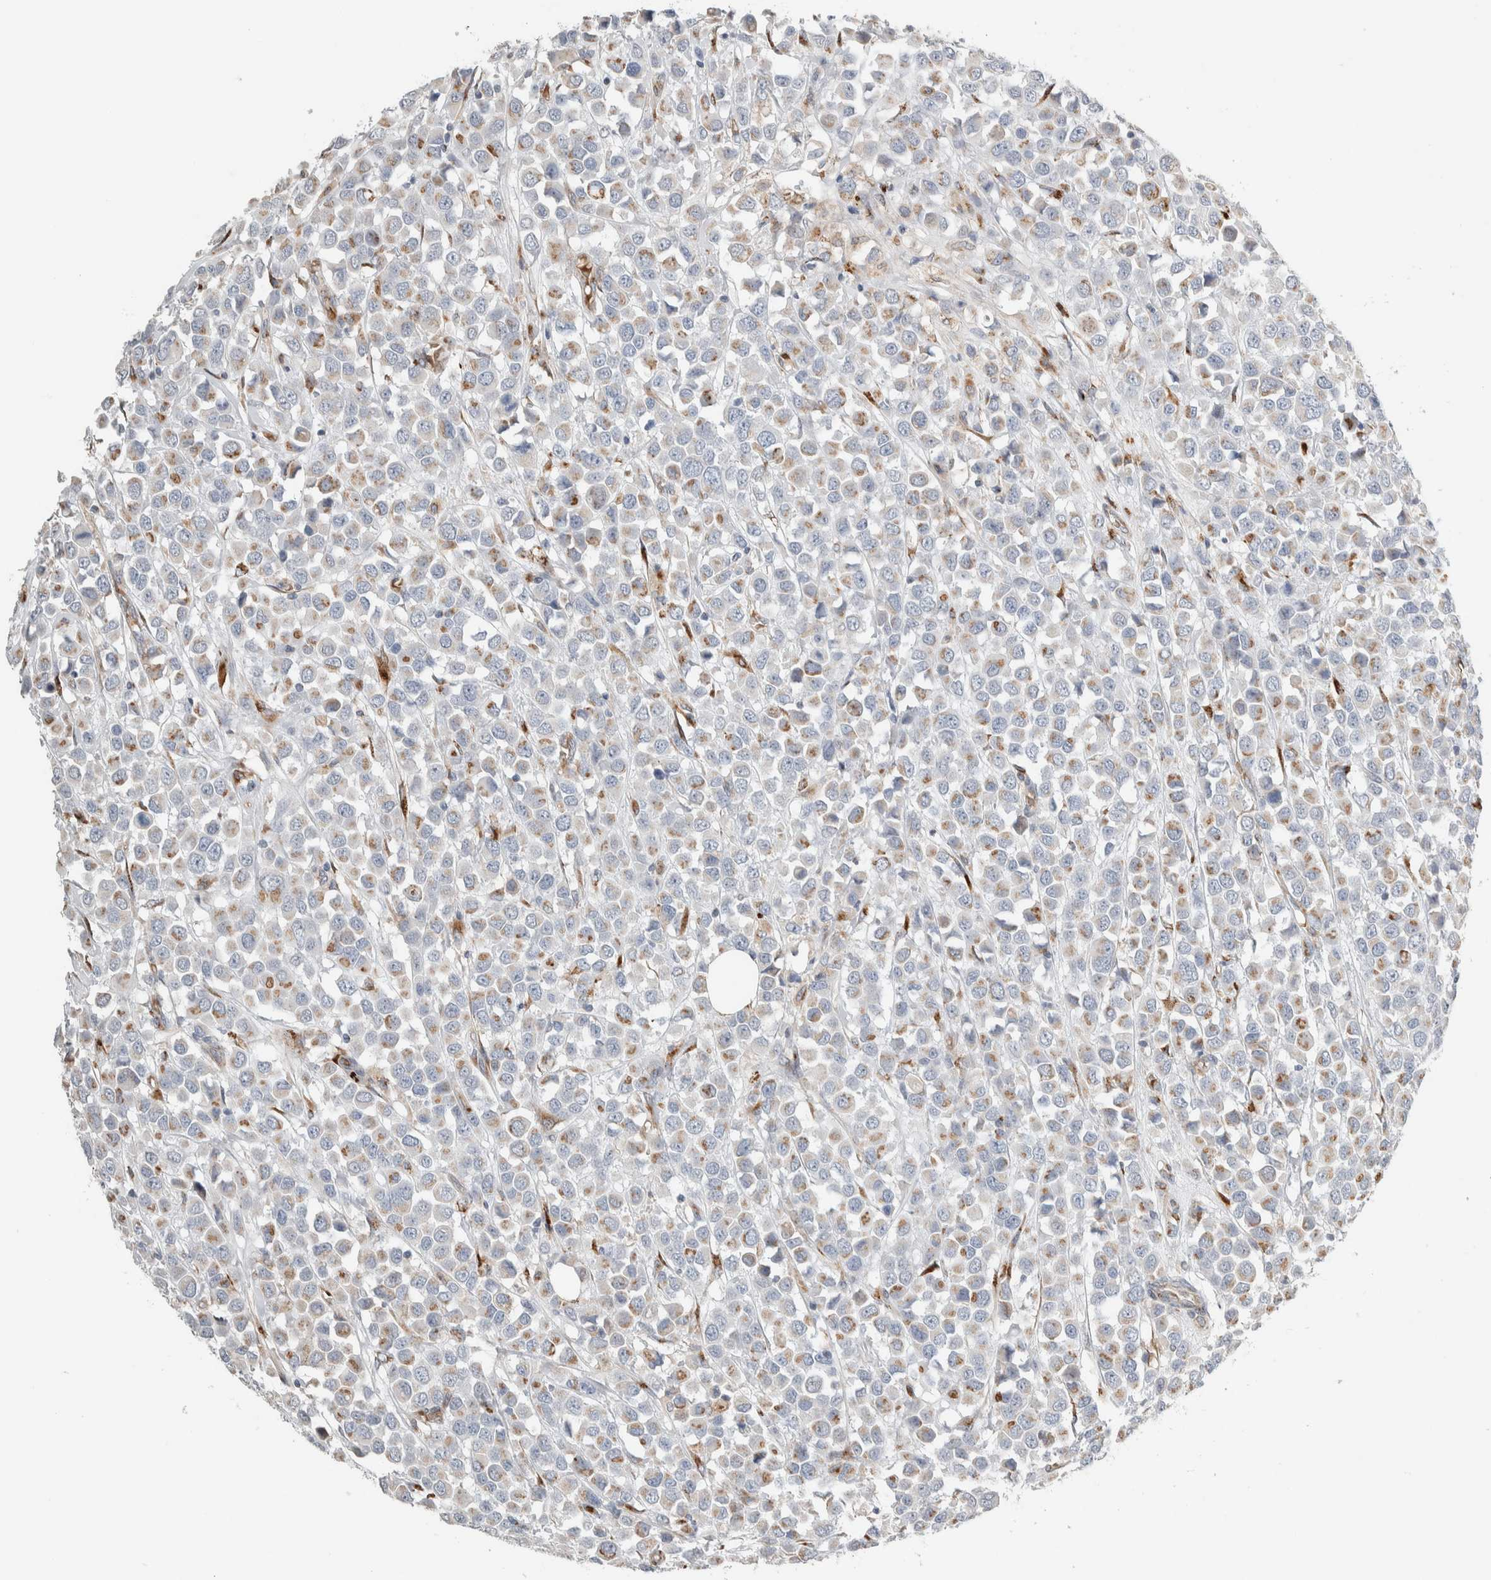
{"staining": {"intensity": "moderate", "quantity": "25%-75%", "location": "cytoplasmic/membranous"}, "tissue": "breast cancer", "cell_type": "Tumor cells", "image_type": "cancer", "snomed": [{"axis": "morphology", "description": "Duct carcinoma"}, {"axis": "topography", "description": "Breast"}], "caption": "There is medium levels of moderate cytoplasmic/membranous staining in tumor cells of infiltrating ductal carcinoma (breast), as demonstrated by immunohistochemical staining (brown color).", "gene": "SLC38A10", "patient": {"sex": "female", "age": 61}}